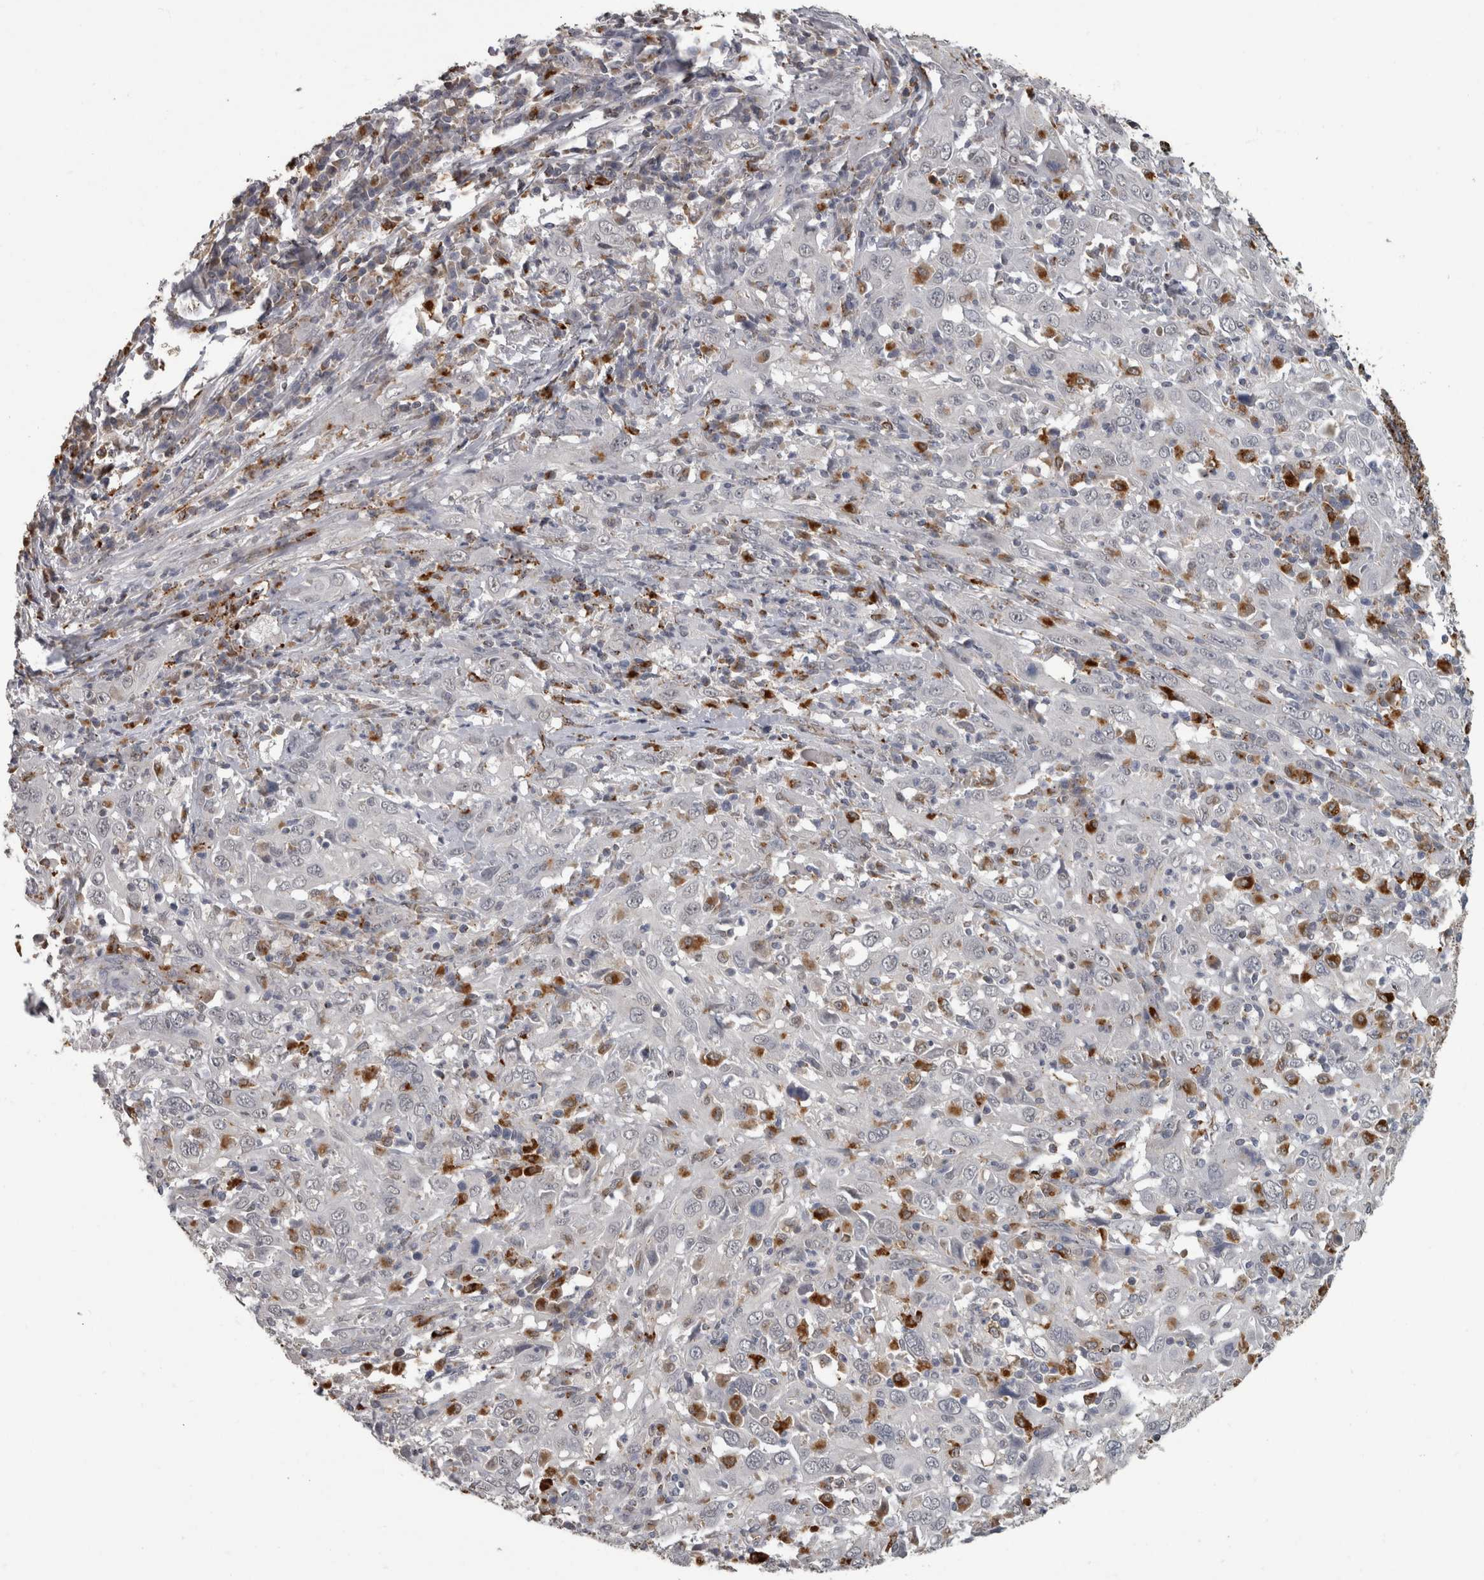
{"staining": {"intensity": "moderate", "quantity": "<25%", "location": "cytoplasmic/membranous"}, "tissue": "cervical cancer", "cell_type": "Tumor cells", "image_type": "cancer", "snomed": [{"axis": "morphology", "description": "Squamous cell carcinoma, NOS"}, {"axis": "topography", "description": "Cervix"}], "caption": "This micrograph exhibits immunohistochemistry staining of human cervical squamous cell carcinoma, with low moderate cytoplasmic/membranous positivity in approximately <25% of tumor cells.", "gene": "NAAA", "patient": {"sex": "female", "age": 46}}